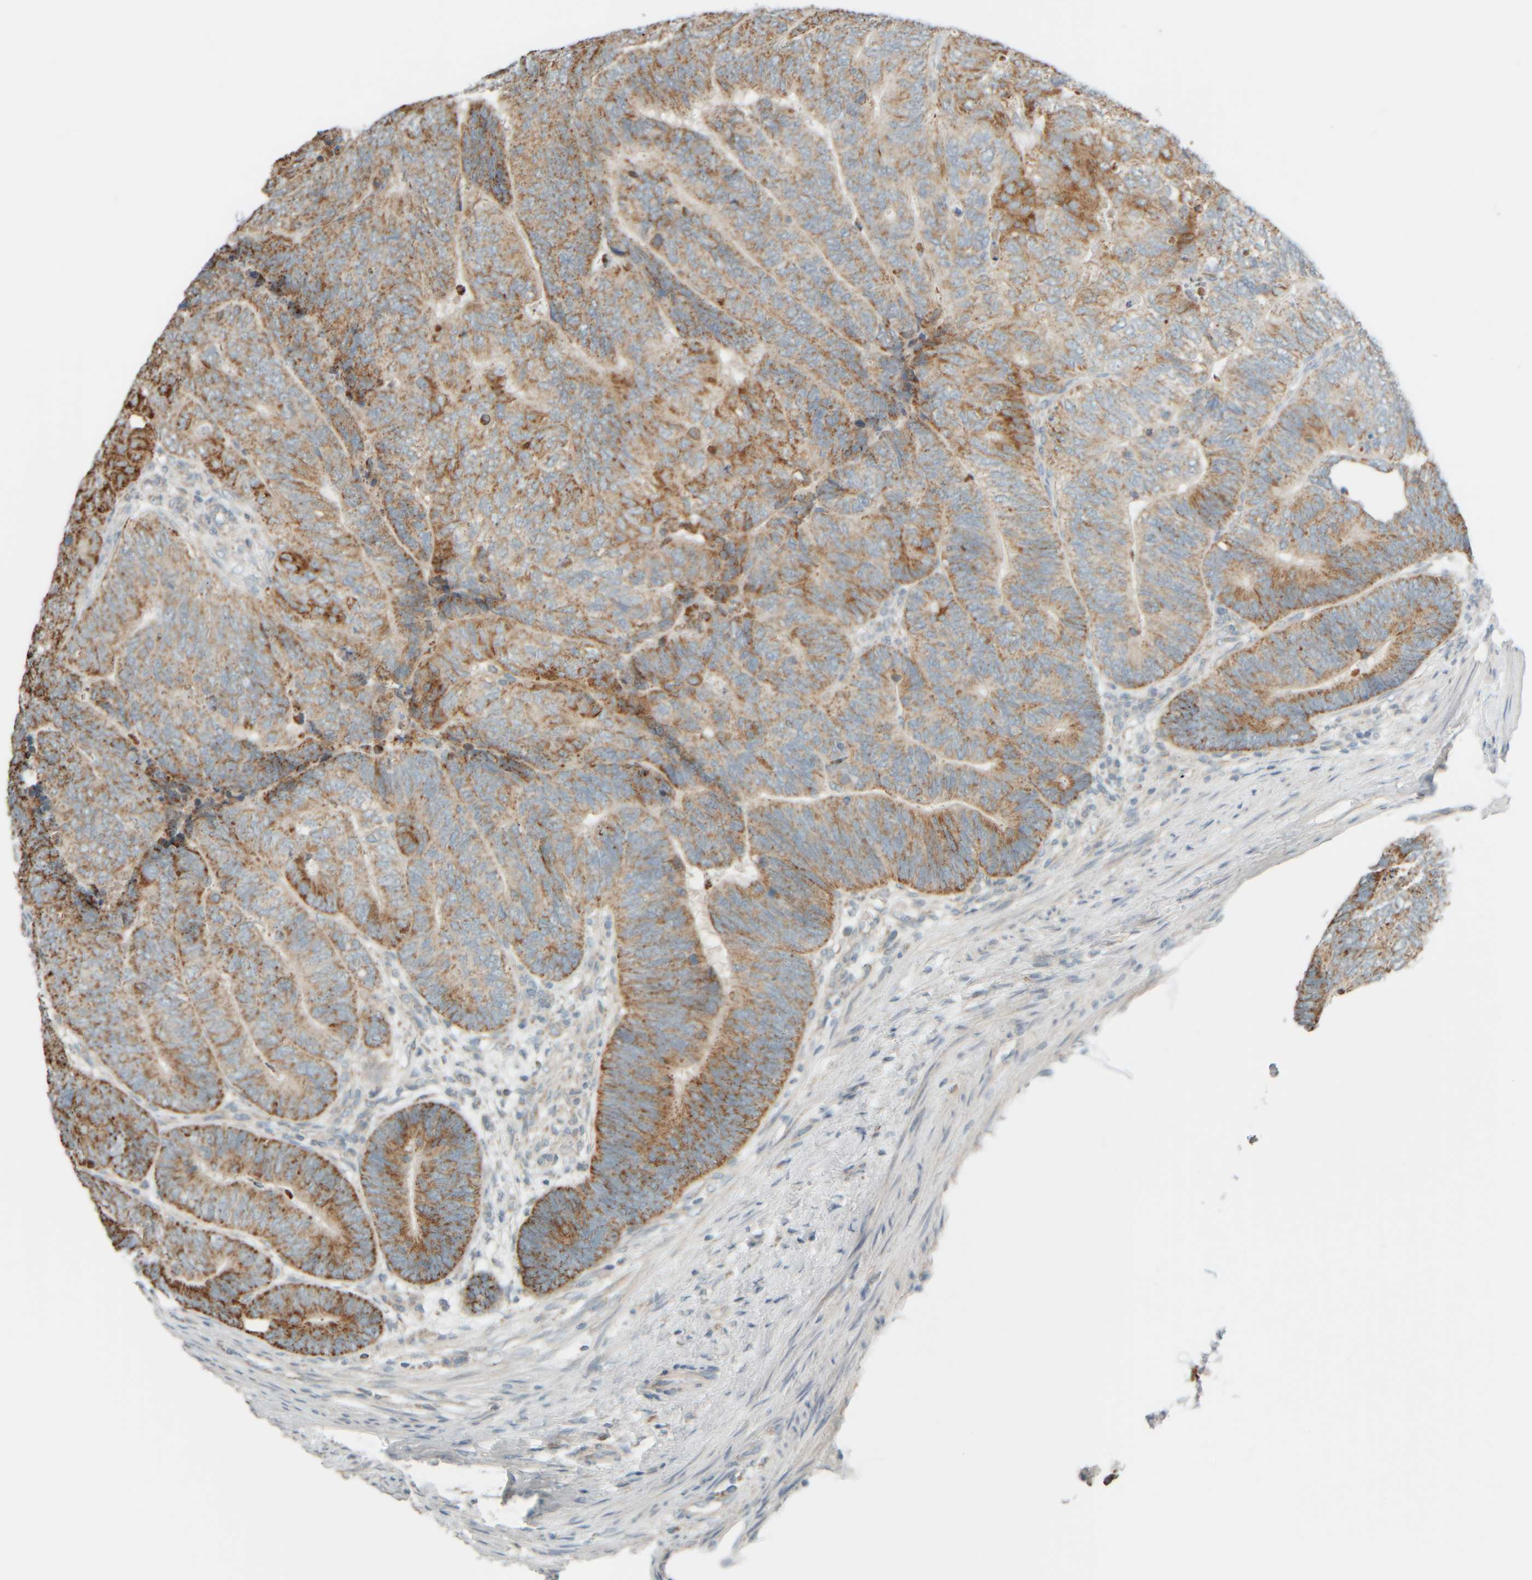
{"staining": {"intensity": "moderate", "quantity": ">75%", "location": "cytoplasmic/membranous"}, "tissue": "colorectal cancer", "cell_type": "Tumor cells", "image_type": "cancer", "snomed": [{"axis": "morphology", "description": "Adenocarcinoma, NOS"}, {"axis": "topography", "description": "Colon"}], "caption": "IHC staining of adenocarcinoma (colorectal), which demonstrates medium levels of moderate cytoplasmic/membranous positivity in approximately >75% of tumor cells indicating moderate cytoplasmic/membranous protein positivity. The staining was performed using DAB (brown) for protein detection and nuclei were counterstained in hematoxylin (blue).", "gene": "PTGES3L-AARSD1", "patient": {"sex": "female", "age": 67}}